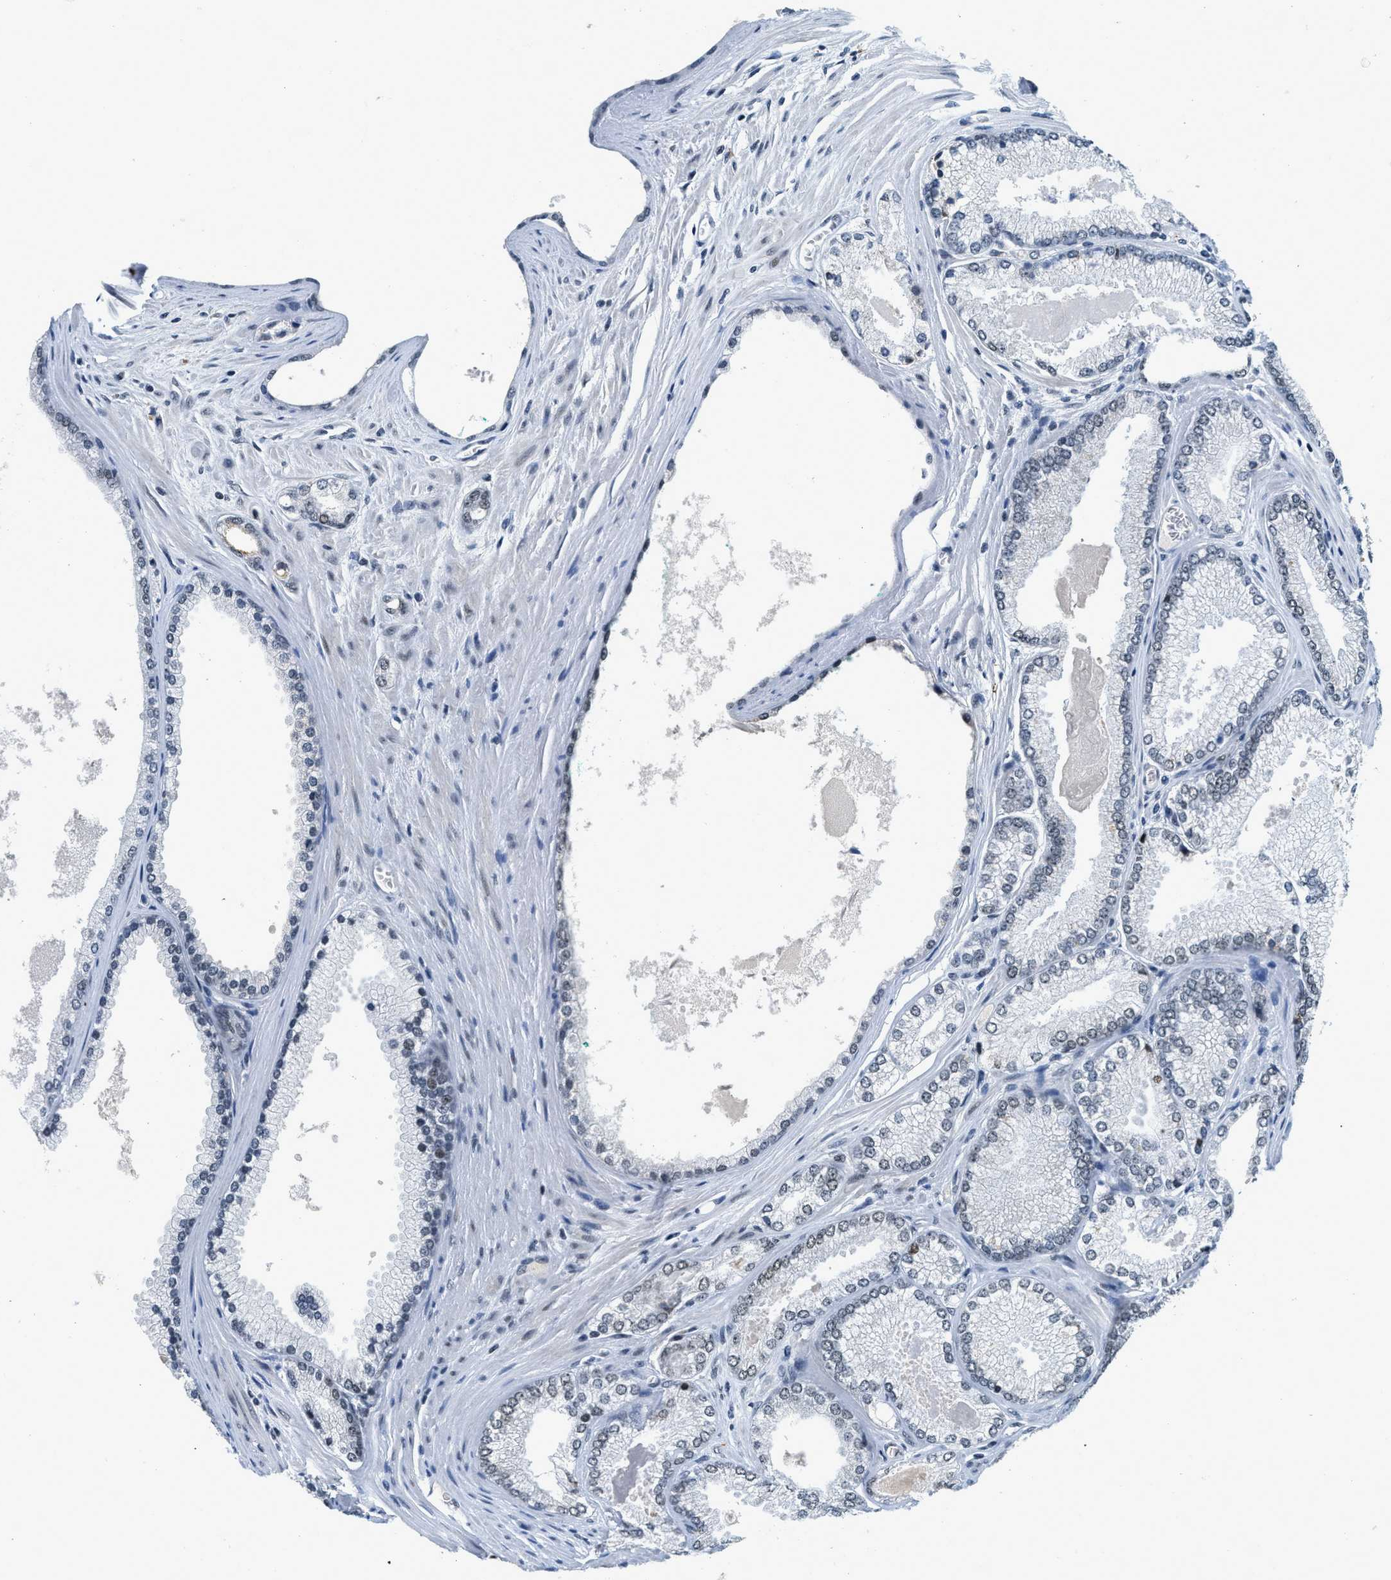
{"staining": {"intensity": "negative", "quantity": "none", "location": "none"}, "tissue": "prostate cancer", "cell_type": "Tumor cells", "image_type": "cancer", "snomed": [{"axis": "morphology", "description": "Adenocarcinoma, High grade"}, {"axis": "topography", "description": "Prostate"}], "caption": "Immunohistochemical staining of prostate cancer shows no significant staining in tumor cells. (DAB (3,3'-diaminobenzidine) immunohistochemistry (IHC), high magnification).", "gene": "URB1", "patient": {"sex": "male", "age": 71}}